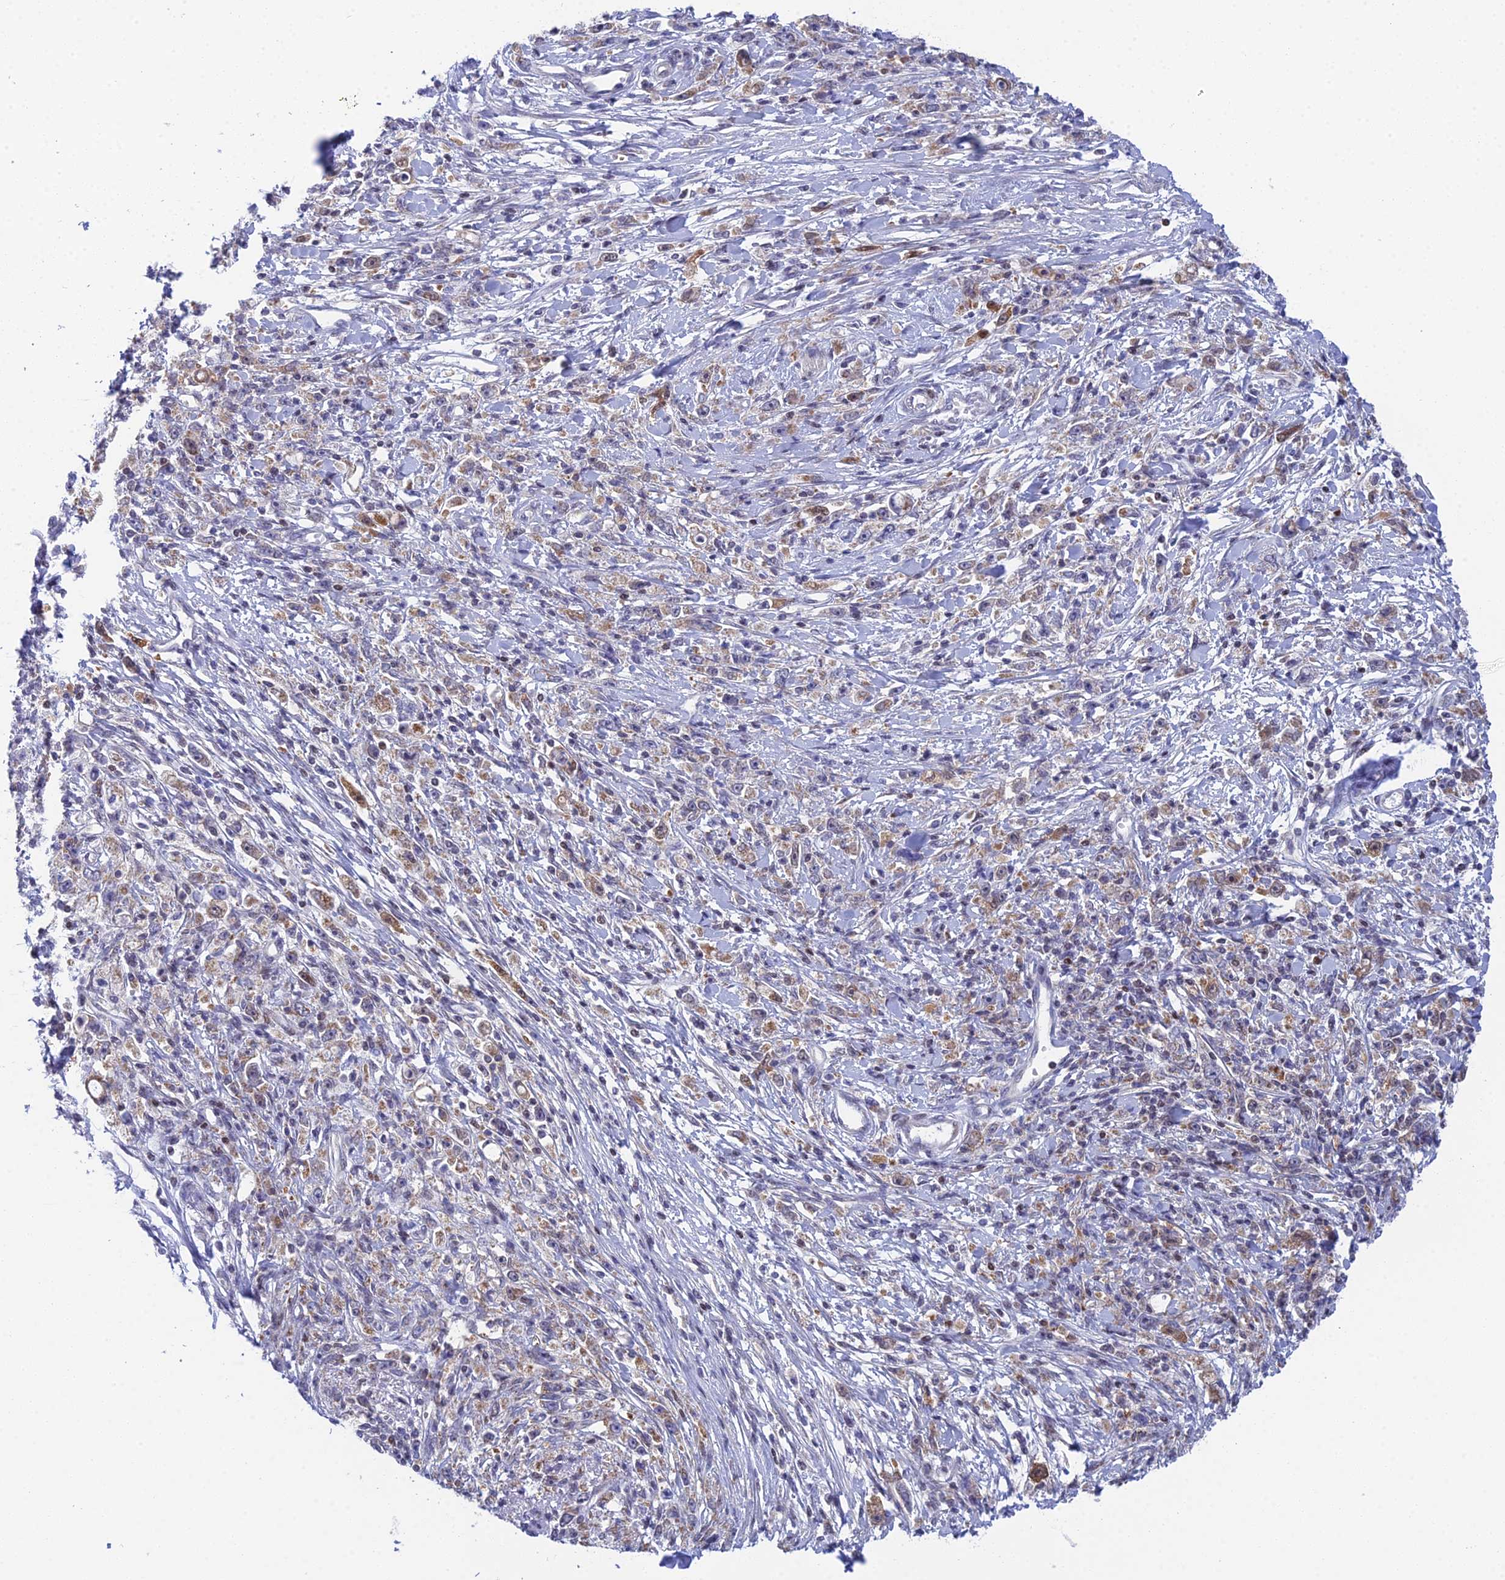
{"staining": {"intensity": "moderate", "quantity": "25%-75%", "location": "cytoplasmic/membranous"}, "tissue": "stomach cancer", "cell_type": "Tumor cells", "image_type": "cancer", "snomed": [{"axis": "morphology", "description": "Adenocarcinoma, NOS"}, {"axis": "topography", "description": "Stomach"}], "caption": "Immunohistochemistry (IHC) (DAB (3,3'-diaminobenzidine)) staining of stomach cancer (adenocarcinoma) reveals moderate cytoplasmic/membranous protein staining in approximately 25%-75% of tumor cells.", "gene": "ELOA2", "patient": {"sex": "female", "age": 59}}